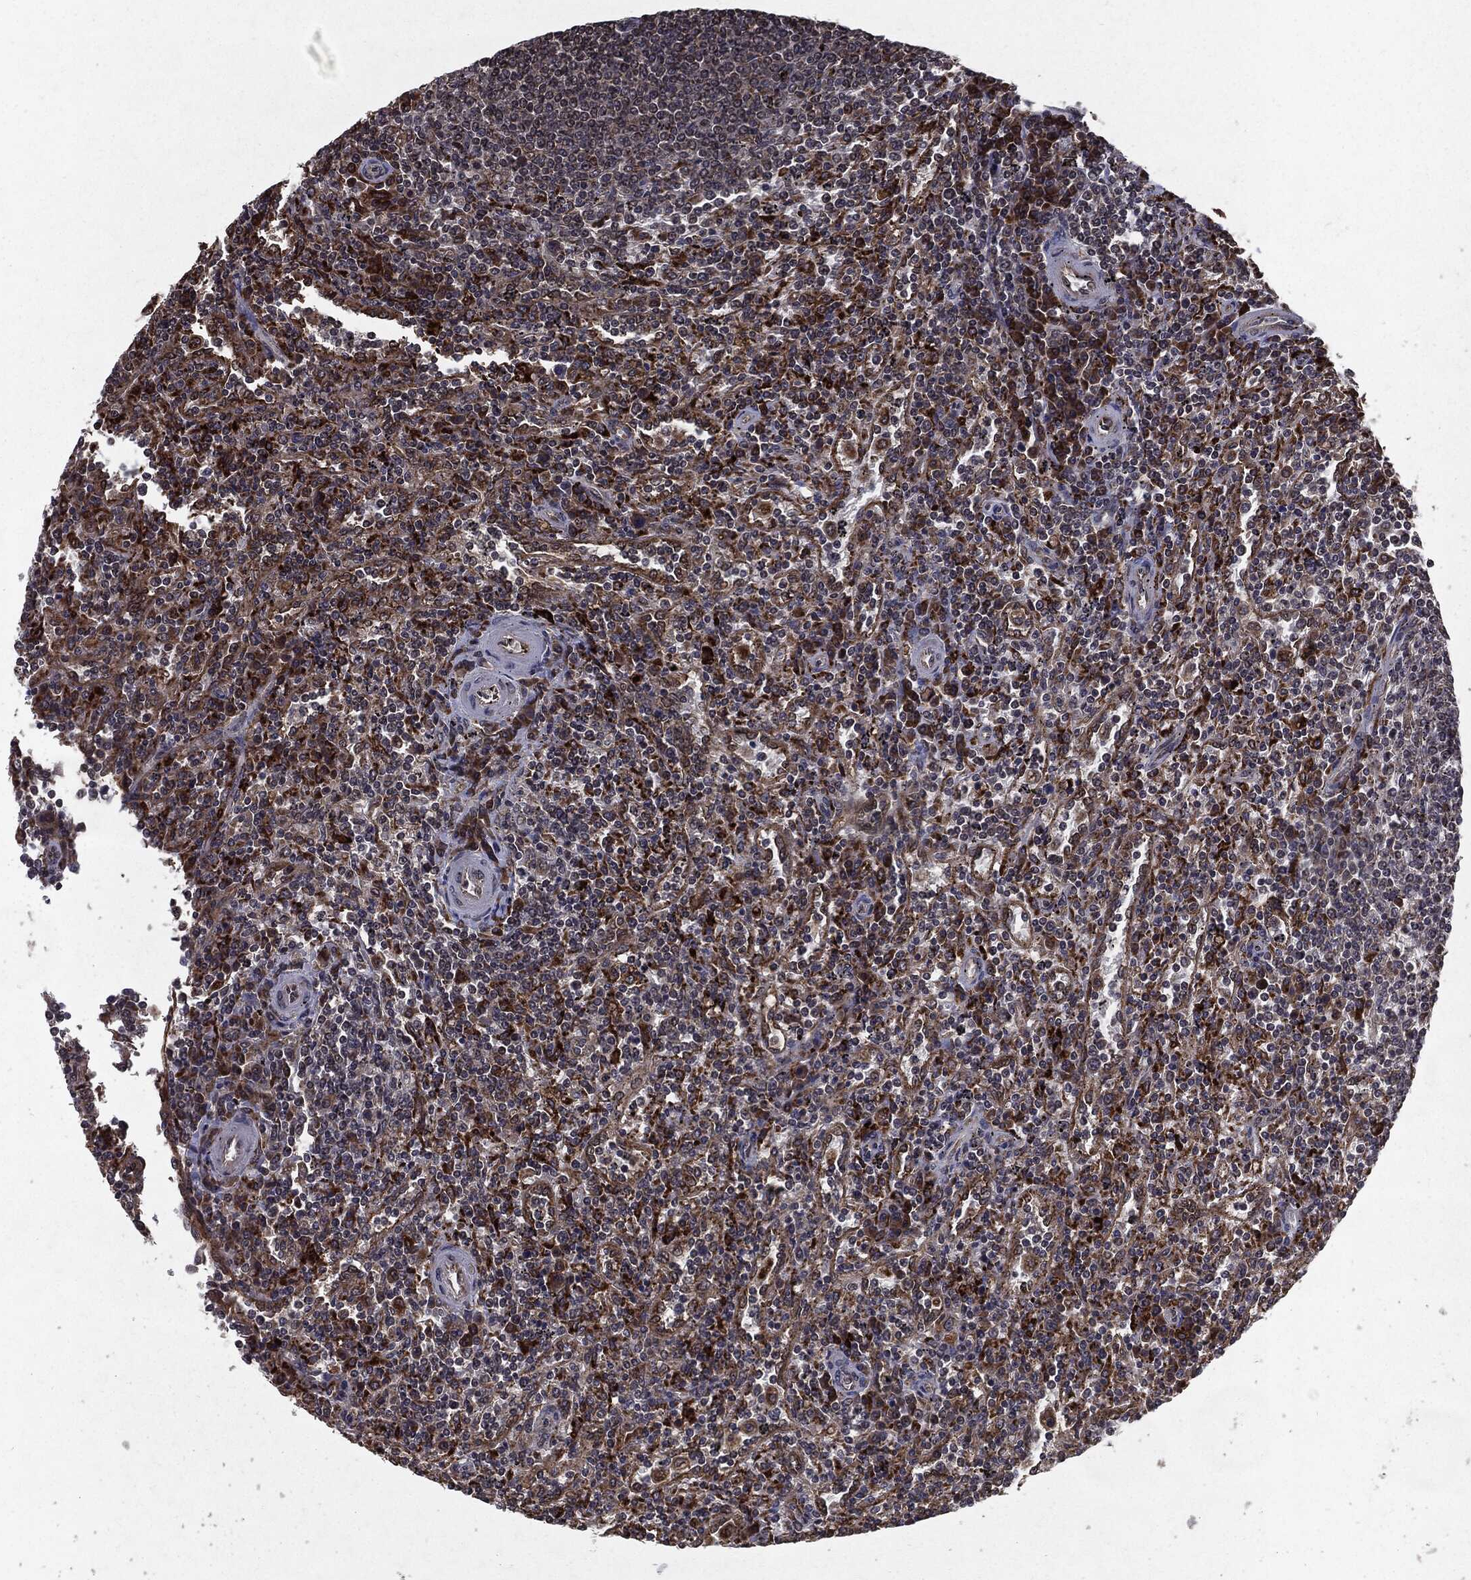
{"staining": {"intensity": "negative", "quantity": "none", "location": "none"}, "tissue": "lymphoma", "cell_type": "Tumor cells", "image_type": "cancer", "snomed": [{"axis": "morphology", "description": "Malignant lymphoma, non-Hodgkin's type, Low grade"}, {"axis": "topography", "description": "Spleen"}], "caption": "This is a histopathology image of IHC staining of lymphoma, which shows no staining in tumor cells.", "gene": "HDAC5", "patient": {"sex": "male", "age": 62}}